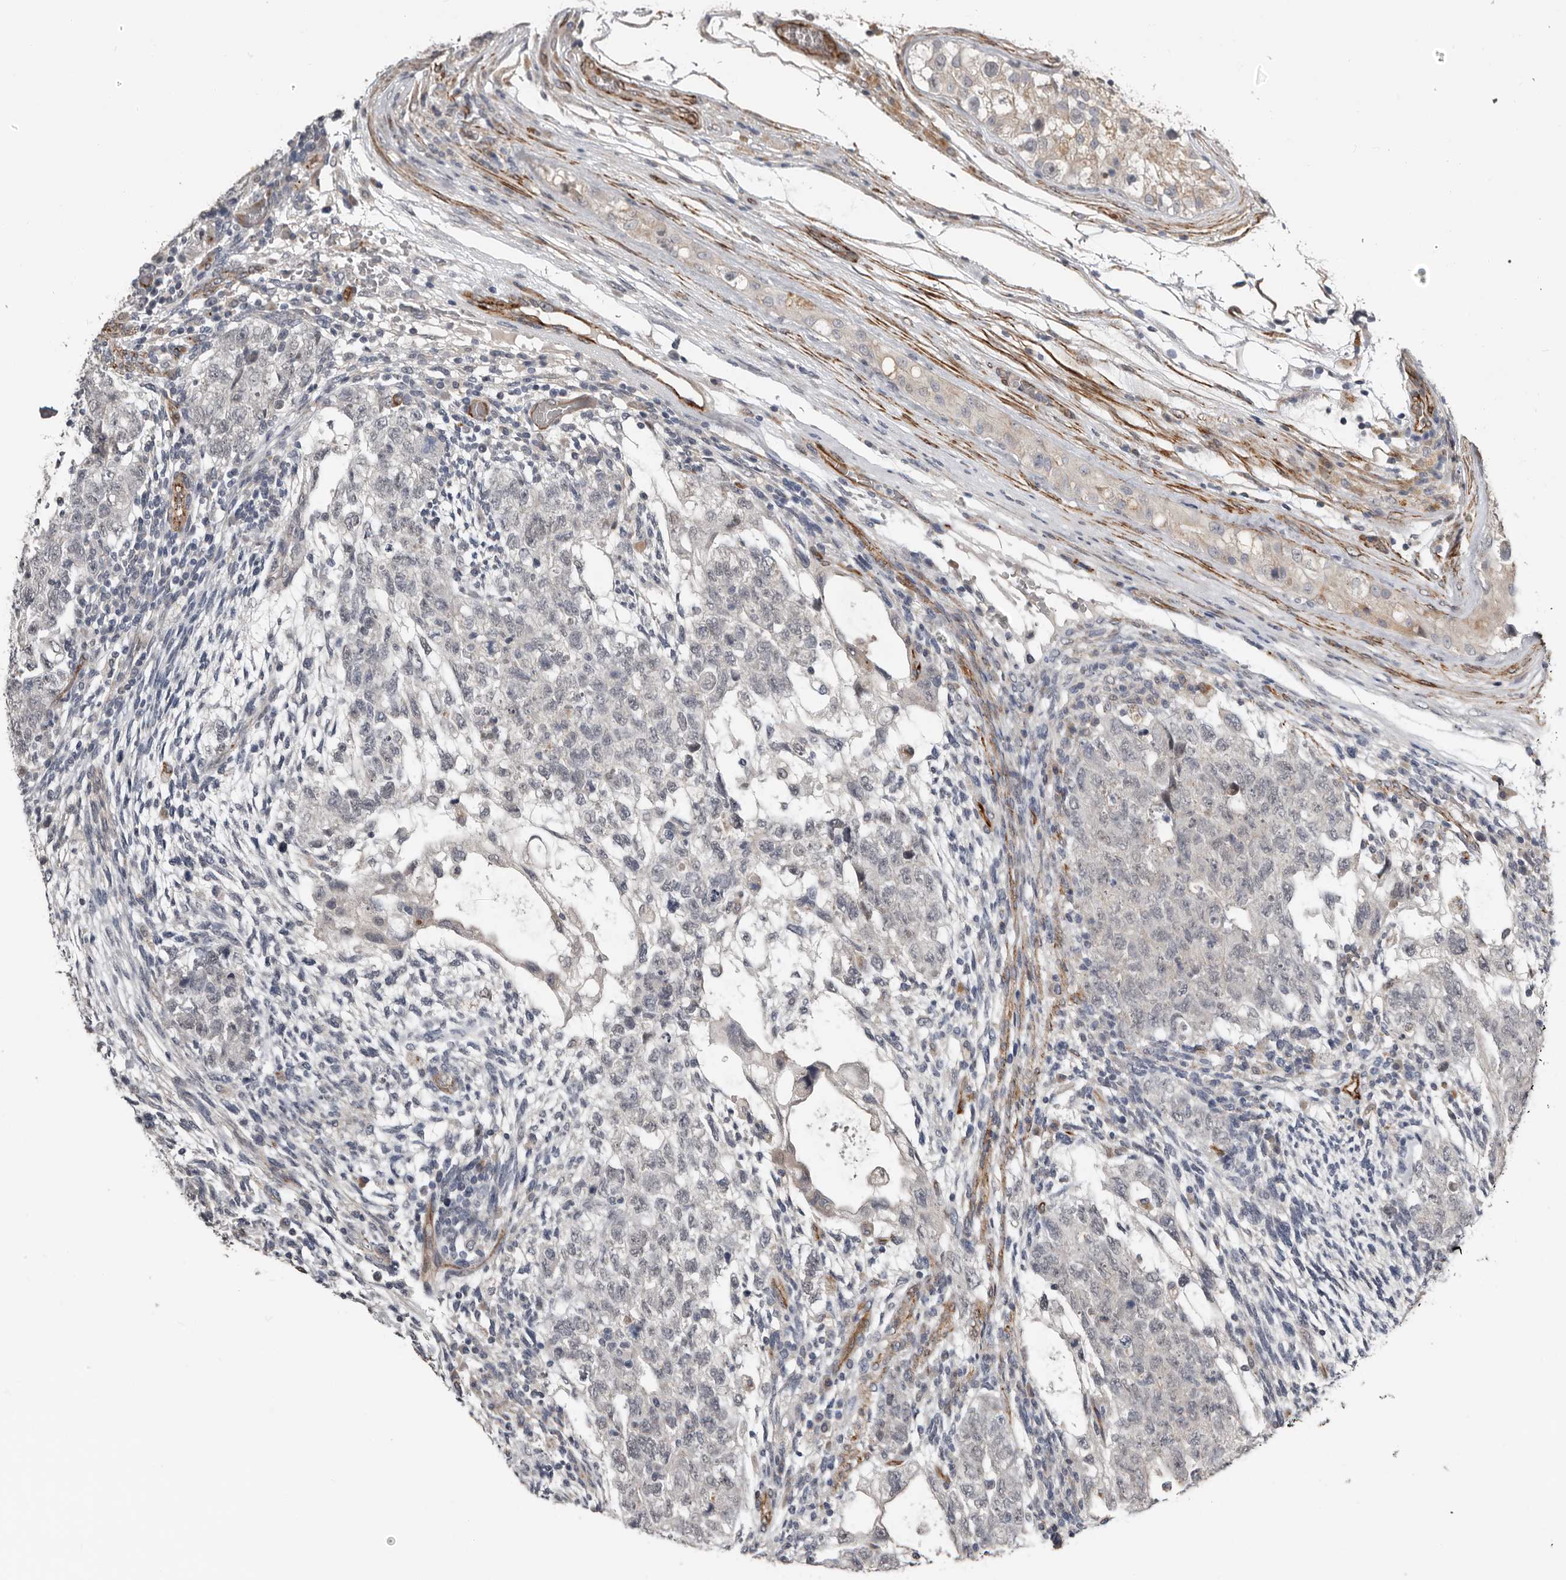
{"staining": {"intensity": "negative", "quantity": "none", "location": "none"}, "tissue": "testis cancer", "cell_type": "Tumor cells", "image_type": "cancer", "snomed": [{"axis": "morphology", "description": "Normal tissue, NOS"}, {"axis": "morphology", "description": "Carcinoma, Embryonal, NOS"}, {"axis": "topography", "description": "Testis"}], "caption": "Immunohistochemistry micrograph of neoplastic tissue: testis embryonal carcinoma stained with DAB exhibits no significant protein staining in tumor cells.", "gene": "RANBP17", "patient": {"sex": "male", "age": 36}}